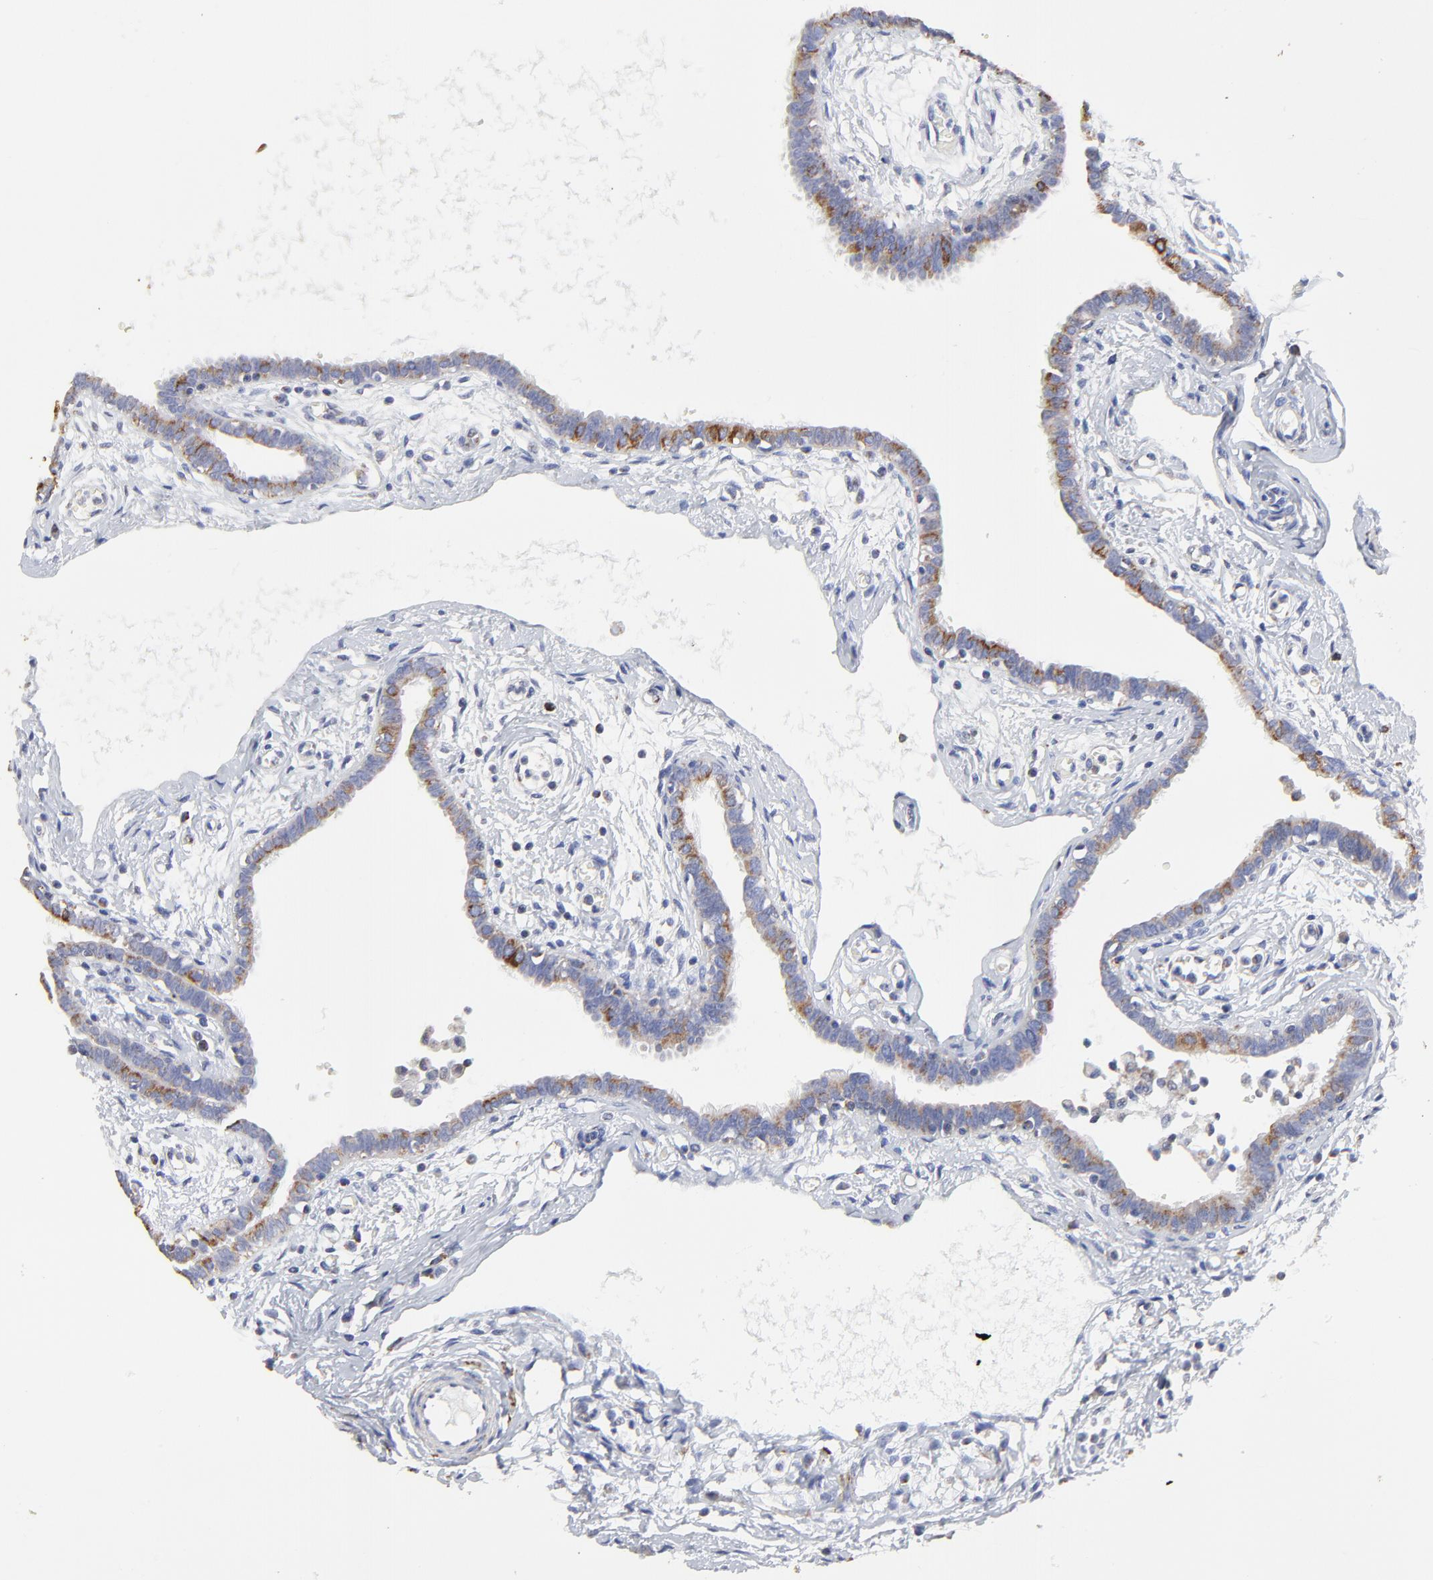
{"staining": {"intensity": "moderate", "quantity": "25%-75%", "location": "cytoplasmic/membranous"}, "tissue": "fallopian tube", "cell_type": "Glandular cells", "image_type": "normal", "snomed": [{"axis": "morphology", "description": "Normal tissue, NOS"}, {"axis": "topography", "description": "Fallopian tube"}], "caption": "Immunohistochemistry micrograph of benign human fallopian tube stained for a protein (brown), which exhibits medium levels of moderate cytoplasmic/membranous positivity in approximately 25%-75% of glandular cells.", "gene": "PINK1", "patient": {"sex": "female", "age": 54}}